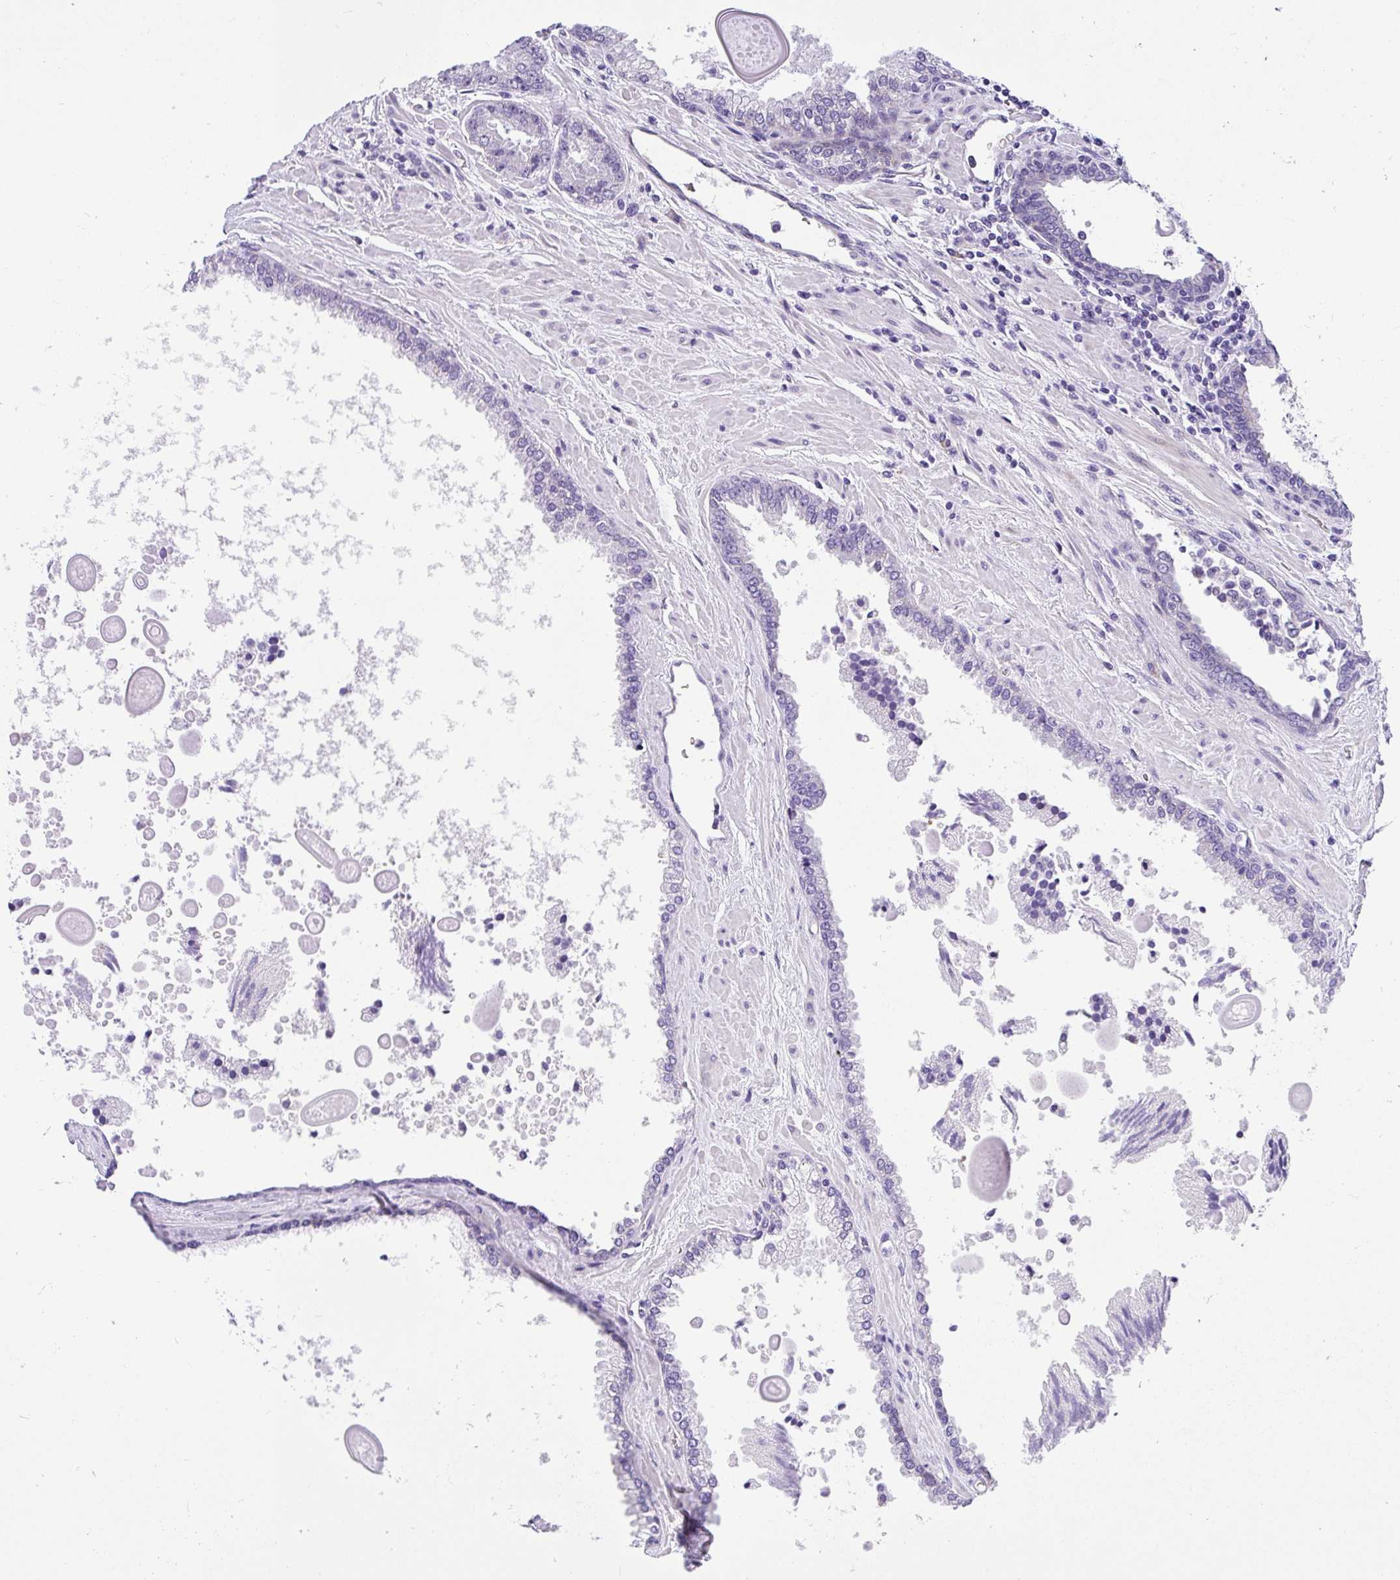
{"staining": {"intensity": "negative", "quantity": "none", "location": "none"}, "tissue": "prostate cancer", "cell_type": "Tumor cells", "image_type": "cancer", "snomed": [{"axis": "morphology", "description": "Adenocarcinoma, Low grade"}, {"axis": "topography", "description": "Prostate"}], "caption": "Immunohistochemical staining of human low-grade adenocarcinoma (prostate) demonstrates no significant expression in tumor cells.", "gene": "ADRA2C", "patient": {"sex": "male", "age": 67}}